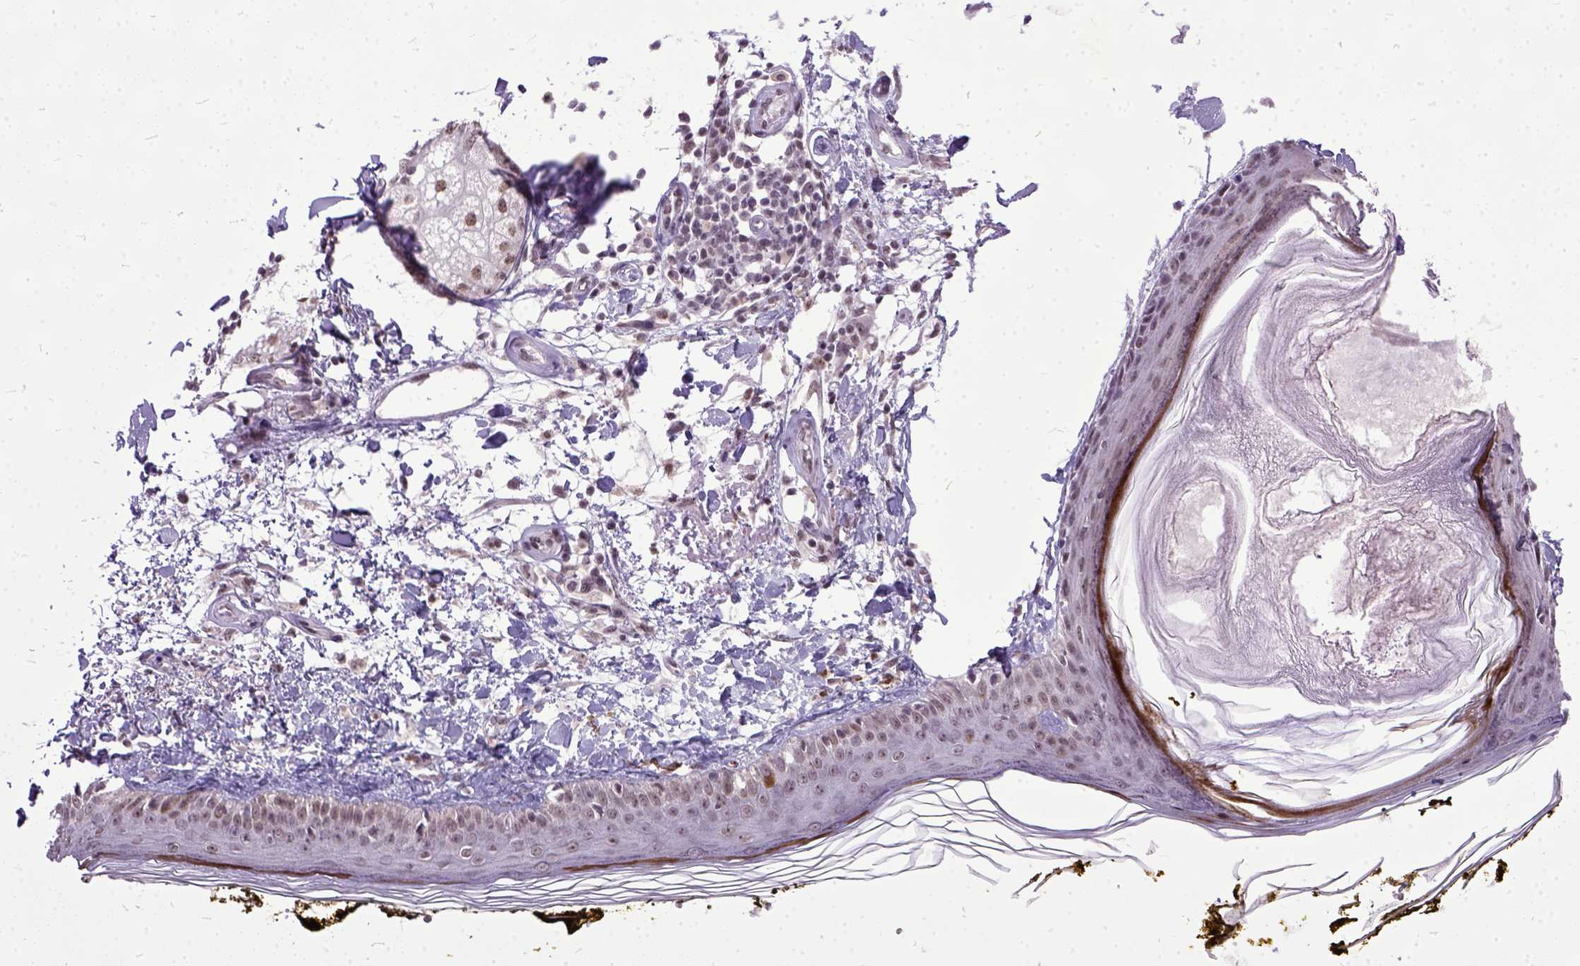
{"staining": {"intensity": "weak", "quantity": ">75%", "location": "cytoplasmic/membranous,nuclear"}, "tissue": "skin", "cell_type": "Fibroblasts", "image_type": "normal", "snomed": [{"axis": "morphology", "description": "Normal tissue, NOS"}, {"axis": "topography", "description": "Skin"}], "caption": "Protein staining demonstrates weak cytoplasmic/membranous,nuclear positivity in approximately >75% of fibroblasts in normal skin.", "gene": "ORC5", "patient": {"sex": "male", "age": 76}}